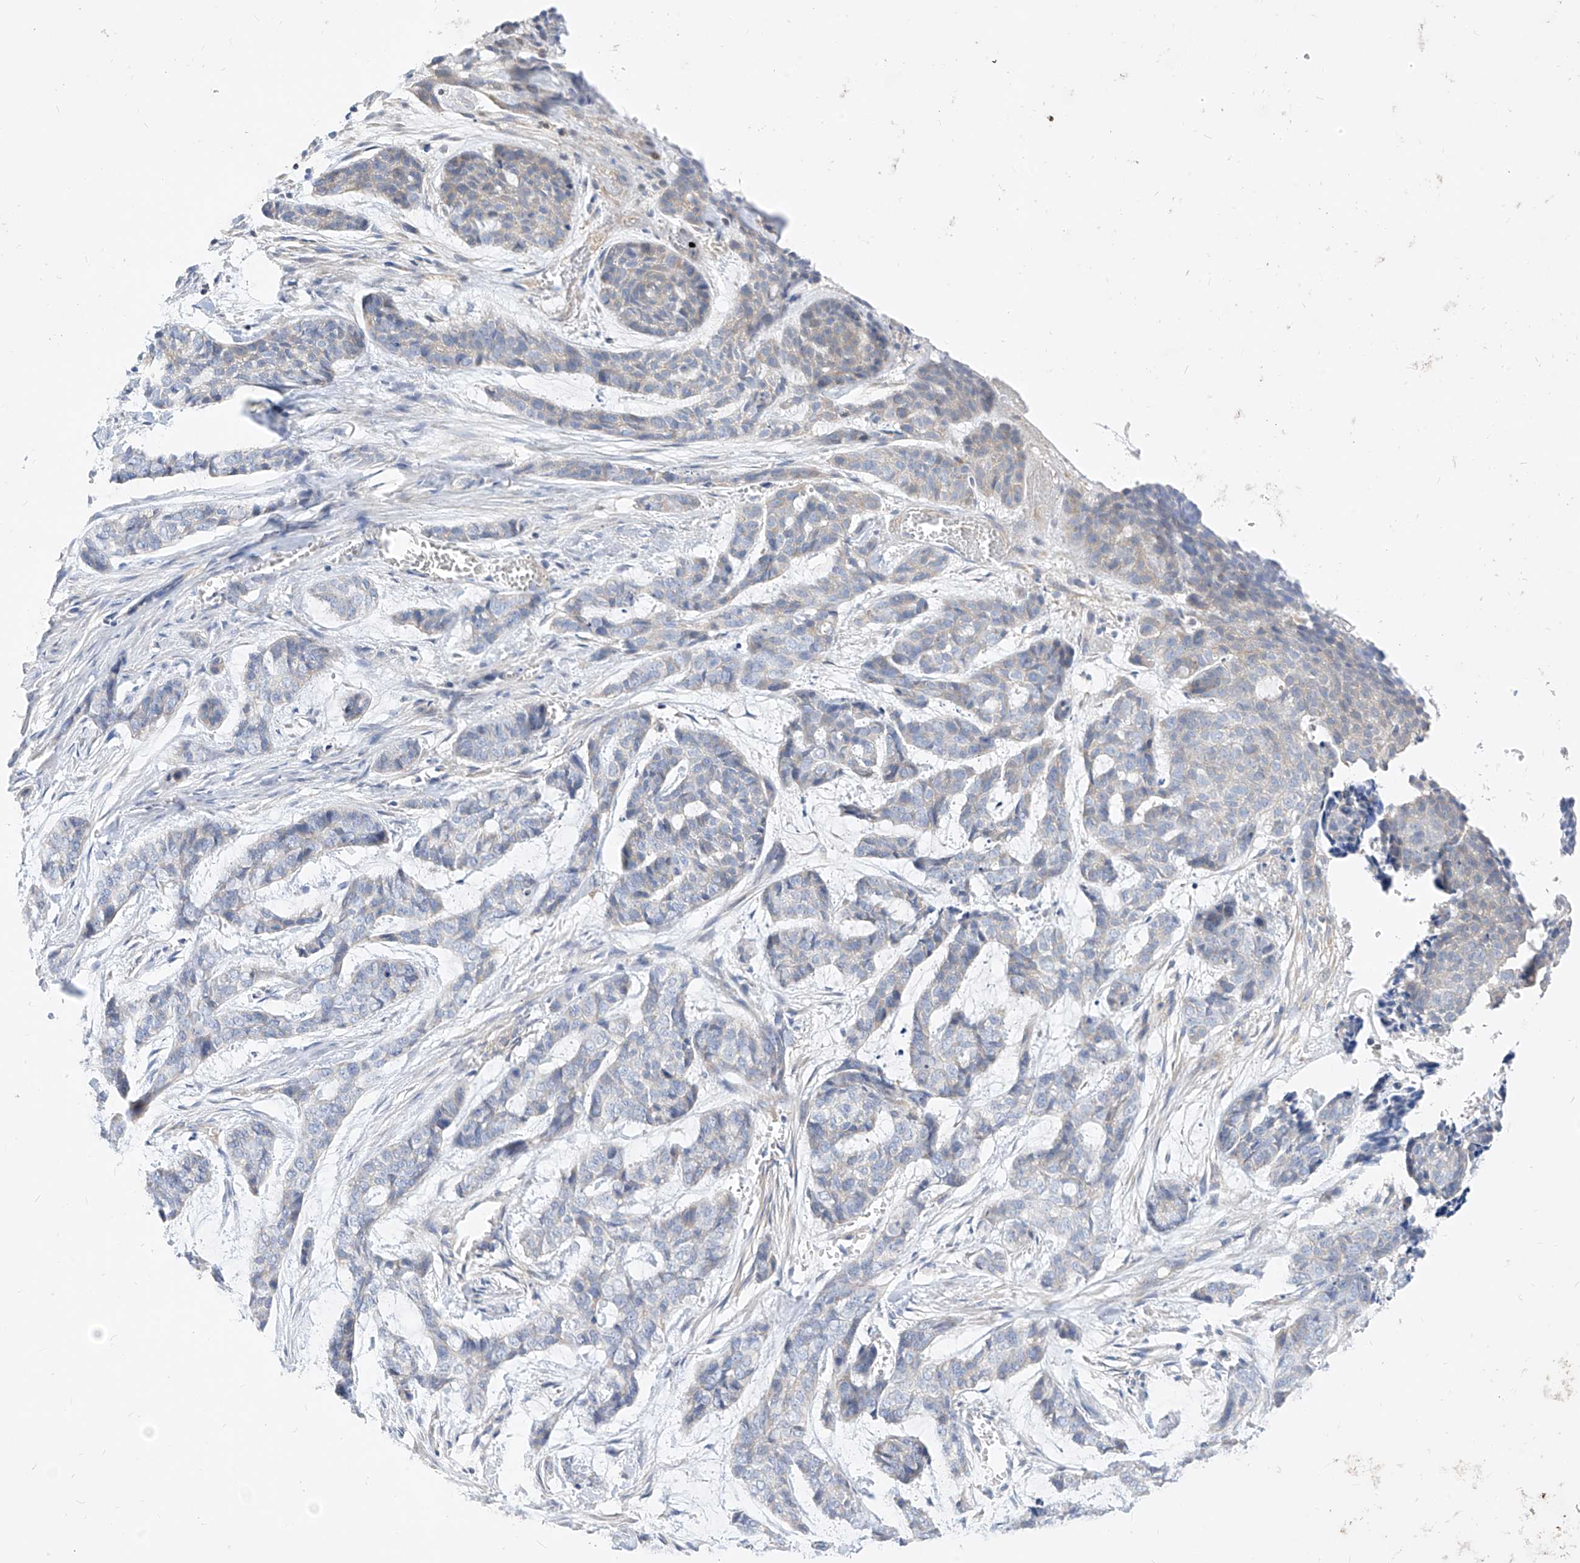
{"staining": {"intensity": "negative", "quantity": "none", "location": "none"}, "tissue": "skin cancer", "cell_type": "Tumor cells", "image_type": "cancer", "snomed": [{"axis": "morphology", "description": "Basal cell carcinoma"}, {"axis": "topography", "description": "Skin"}], "caption": "Immunohistochemistry (IHC) photomicrograph of neoplastic tissue: human skin basal cell carcinoma stained with DAB displays no significant protein expression in tumor cells.", "gene": "SCGB2A1", "patient": {"sex": "female", "age": 64}}